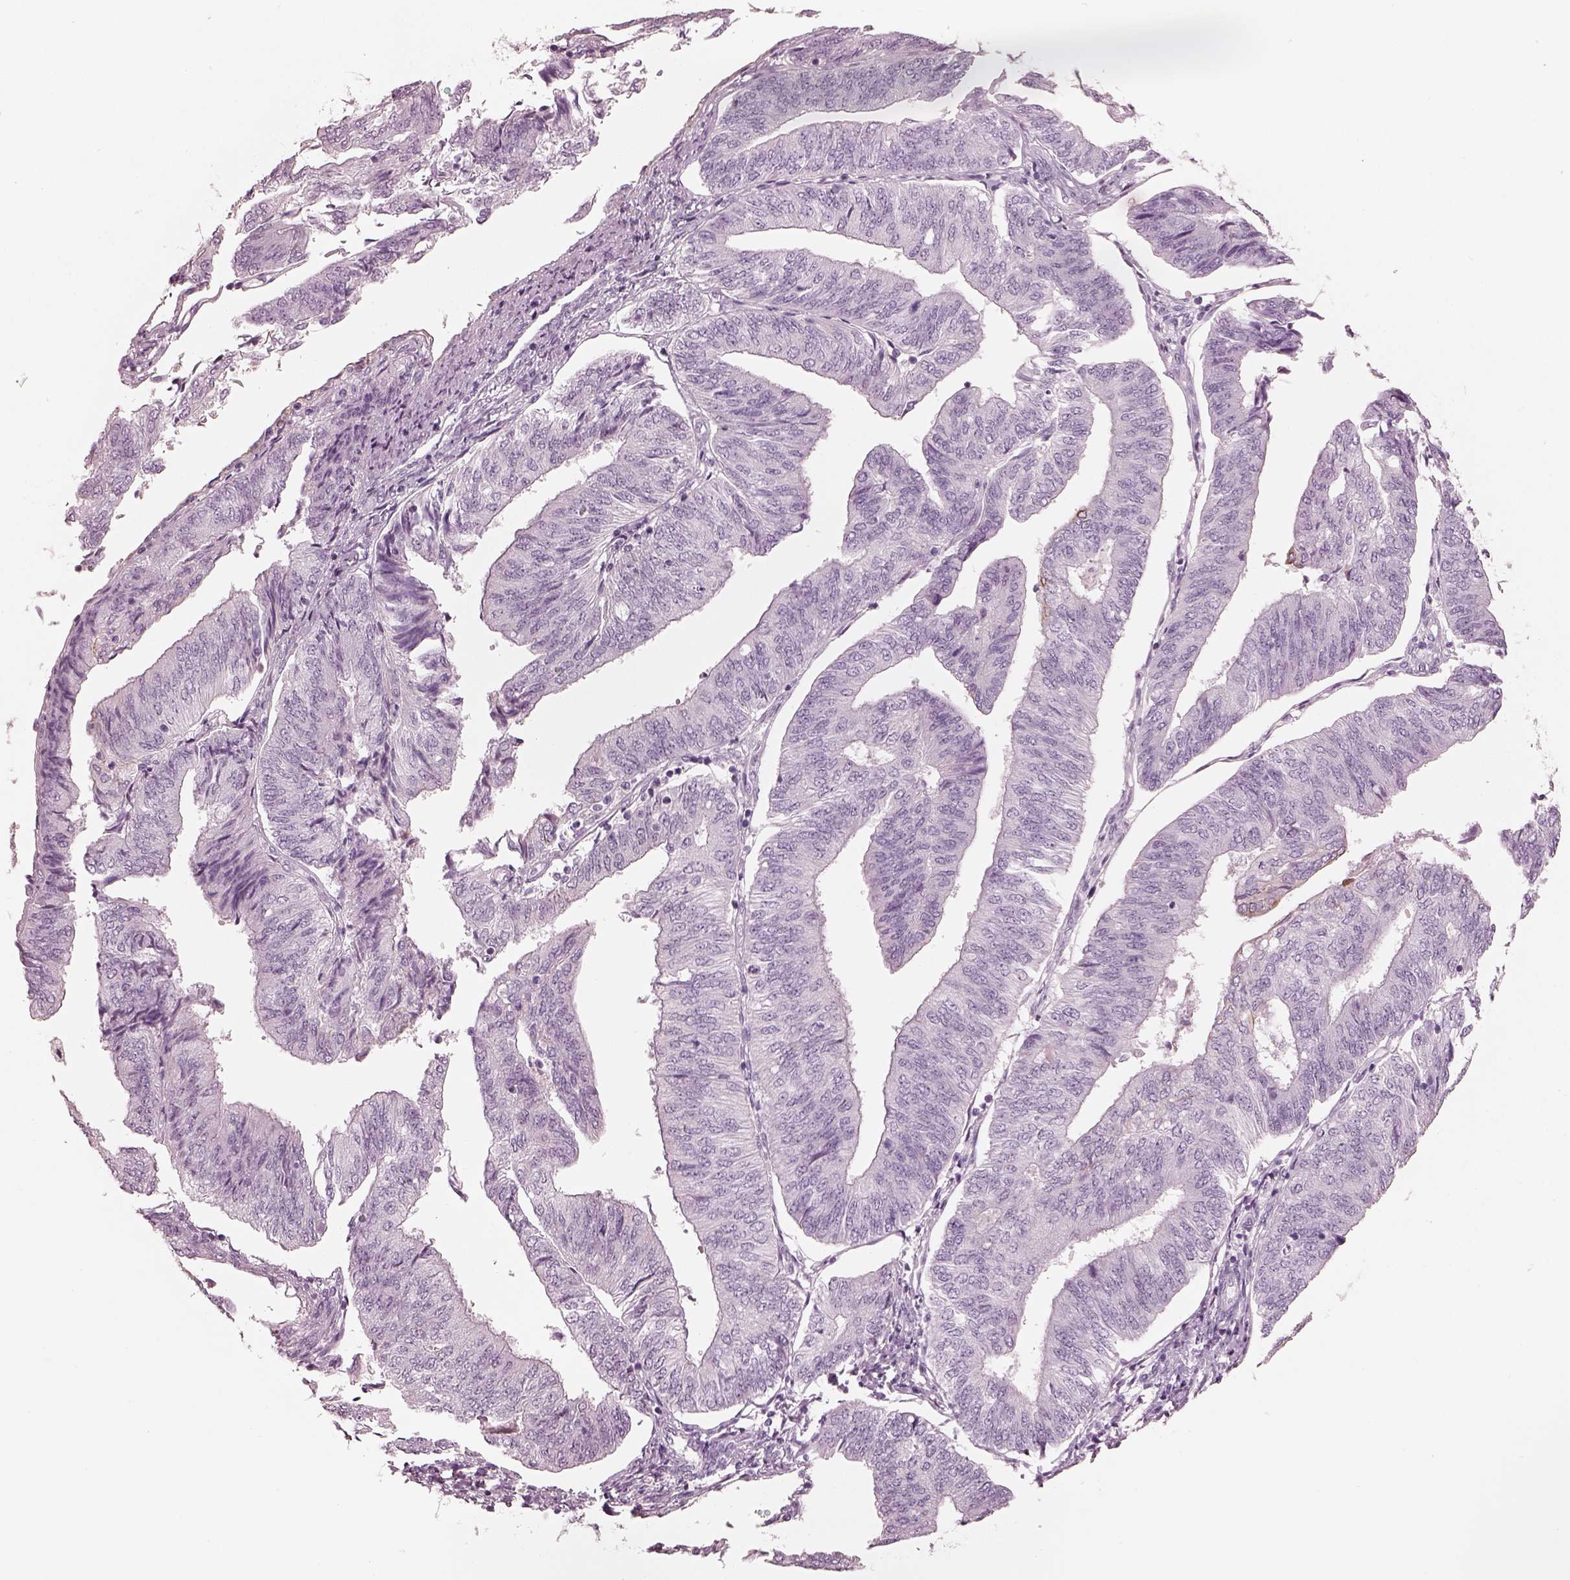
{"staining": {"intensity": "negative", "quantity": "none", "location": "none"}, "tissue": "endometrial cancer", "cell_type": "Tumor cells", "image_type": "cancer", "snomed": [{"axis": "morphology", "description": "Adenocarcinoma, NOS"}, {"axis": "topography", "description": "Endometrium"}], "caption": "Human endometrial cancer (adenocarcinoma) stained for a protein using immunohistochemistry (IHC) shows no expression in tumor cells.", "gene": "PON3", "patient": {"sex": "female", "age": 58}}